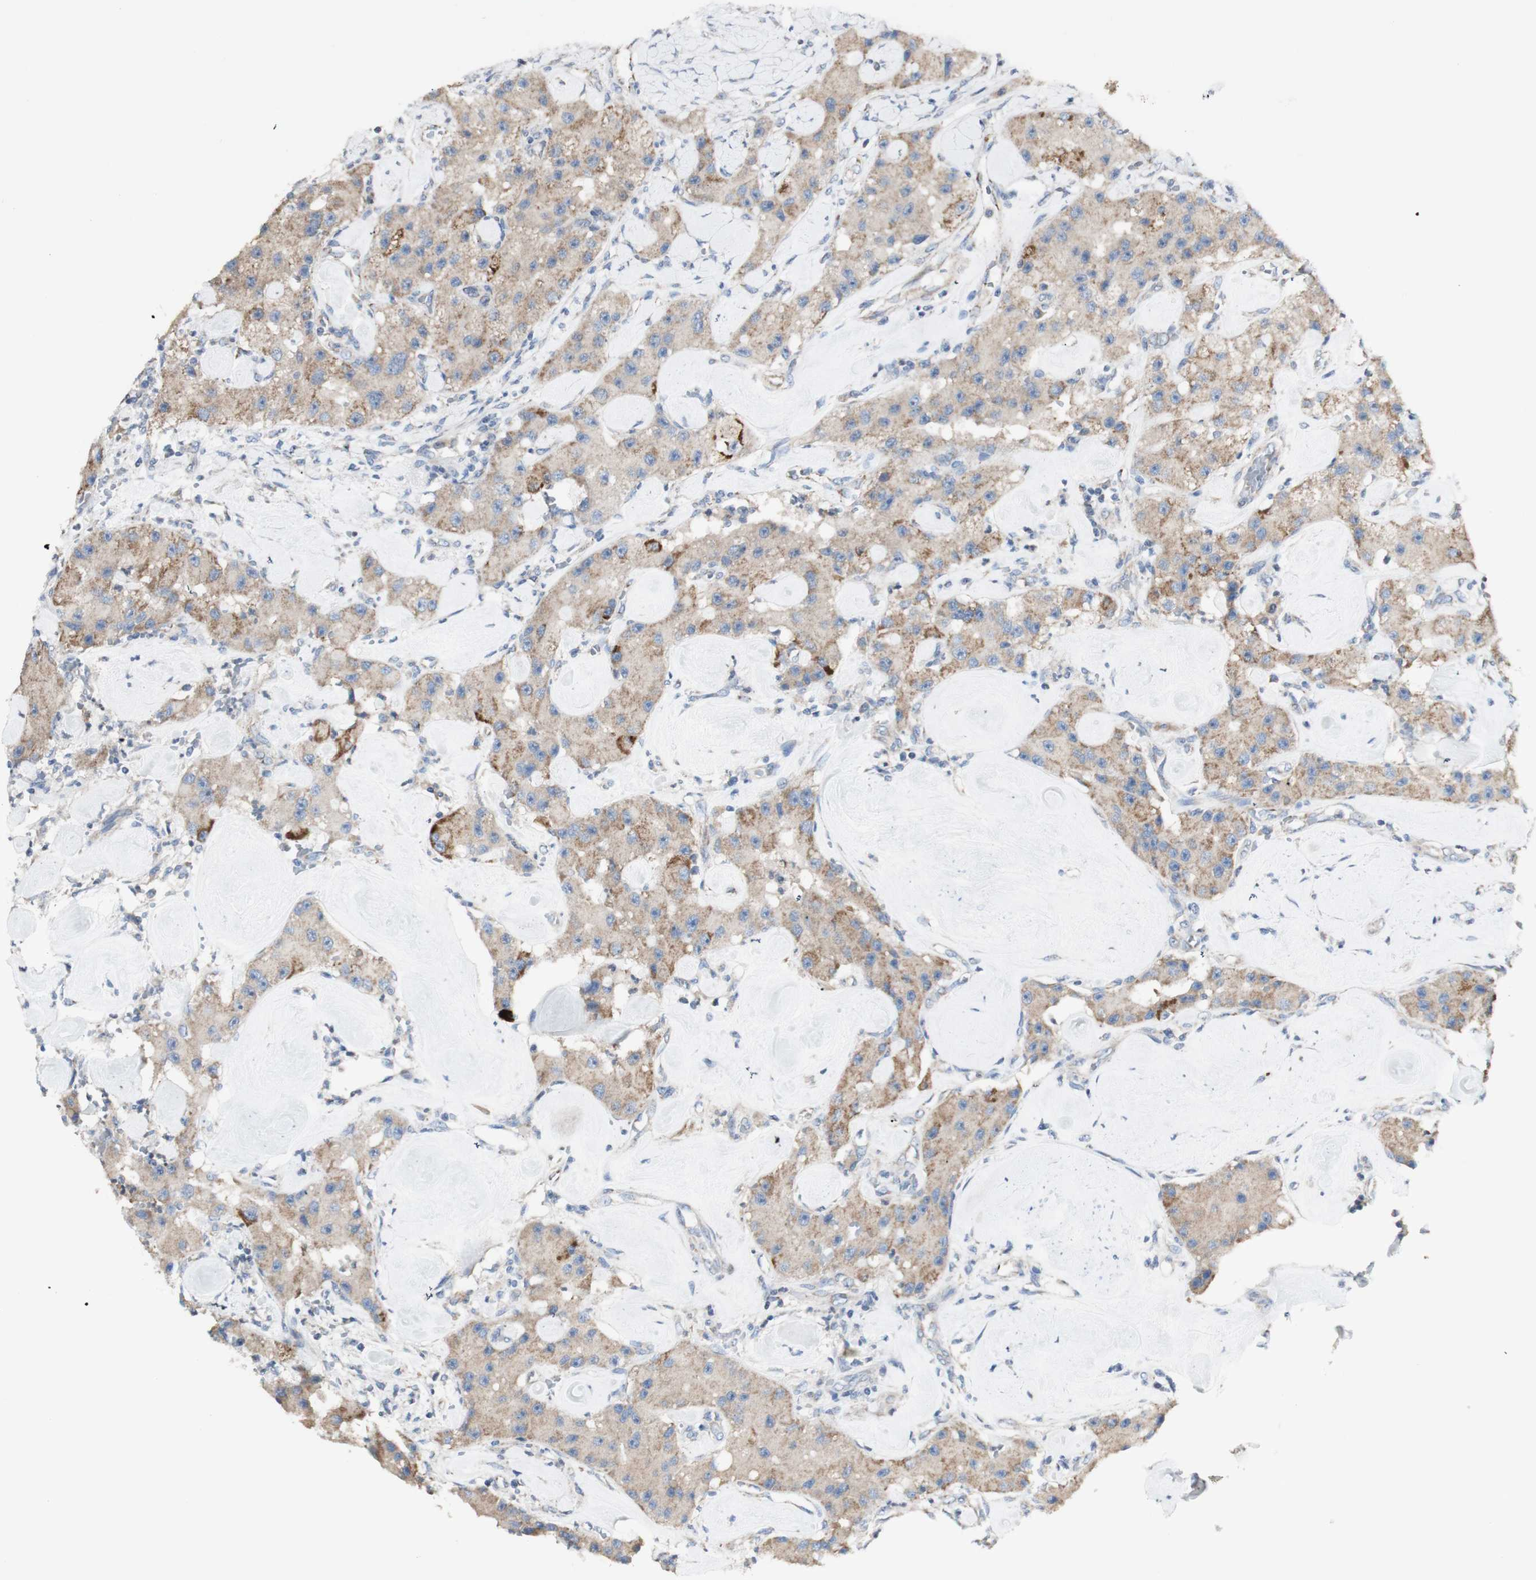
{"staining": {"intensity": "weak", "quantity": ">75%", "location": "cytoplasmic/membranous"}, "tissue": "carcinoid", "cell_type": "Tumor cells", "image_type": "cancer", "snomed": [{"axis": "morphology", "description": "Carcinoid, malignant, NOS"}, {"axis": "topography", "description": "Pancreas"}], "caption": "Protein expression analysis of human malignant carcinoid reveals weak cytoplasmic/membranous expression in approximately >75% of tumor cells. (DAB IHC, brown staining for protein, blue staining for nuclei).", "gene": "C3orf52", "patient": {"sex": "male", "age": 41}}